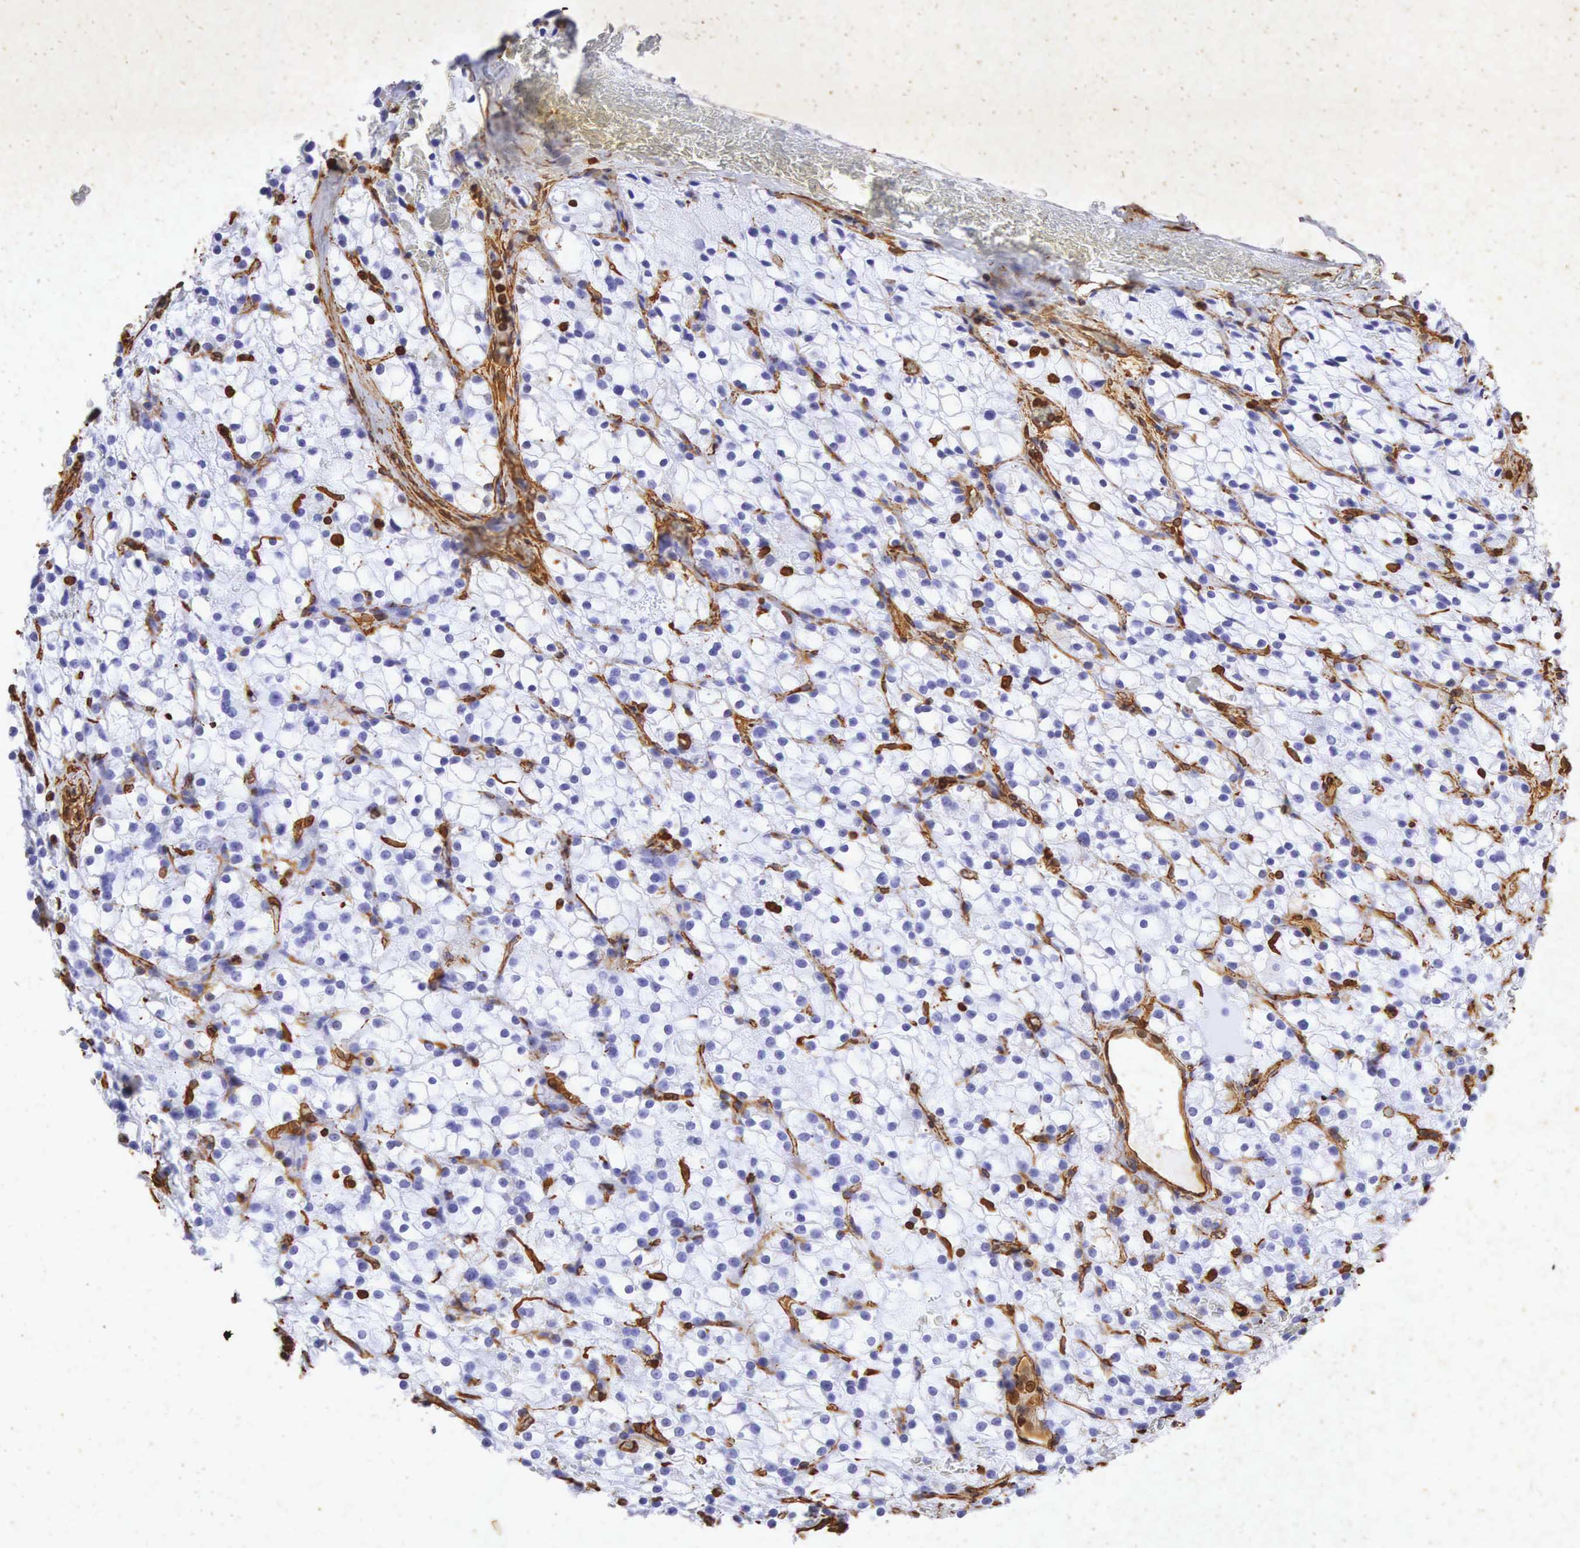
{"staining": {"intensity": "strong", "quantity": "<25%", "location": "cytoplasmic/membranous"}, "tissue": "parathyroid gland", "cell_type": "Glandular cells", "image_type": "normal", "snomed": [{"axis": "morphology", "description": "Normal tissue, NOS"}, {"axis": "topography", "description": "Parathyroid gland"}], "caption": "Immunohistochemistry (IHC) micrograph of normal human parathyroid gland stained for a protein (brown), which displays medium levels of strong cytoplasmic/membranous positivity in about <25% of glandular cells.", "gene": "VIM", "patient": {"sex": "female", "age": 71}}